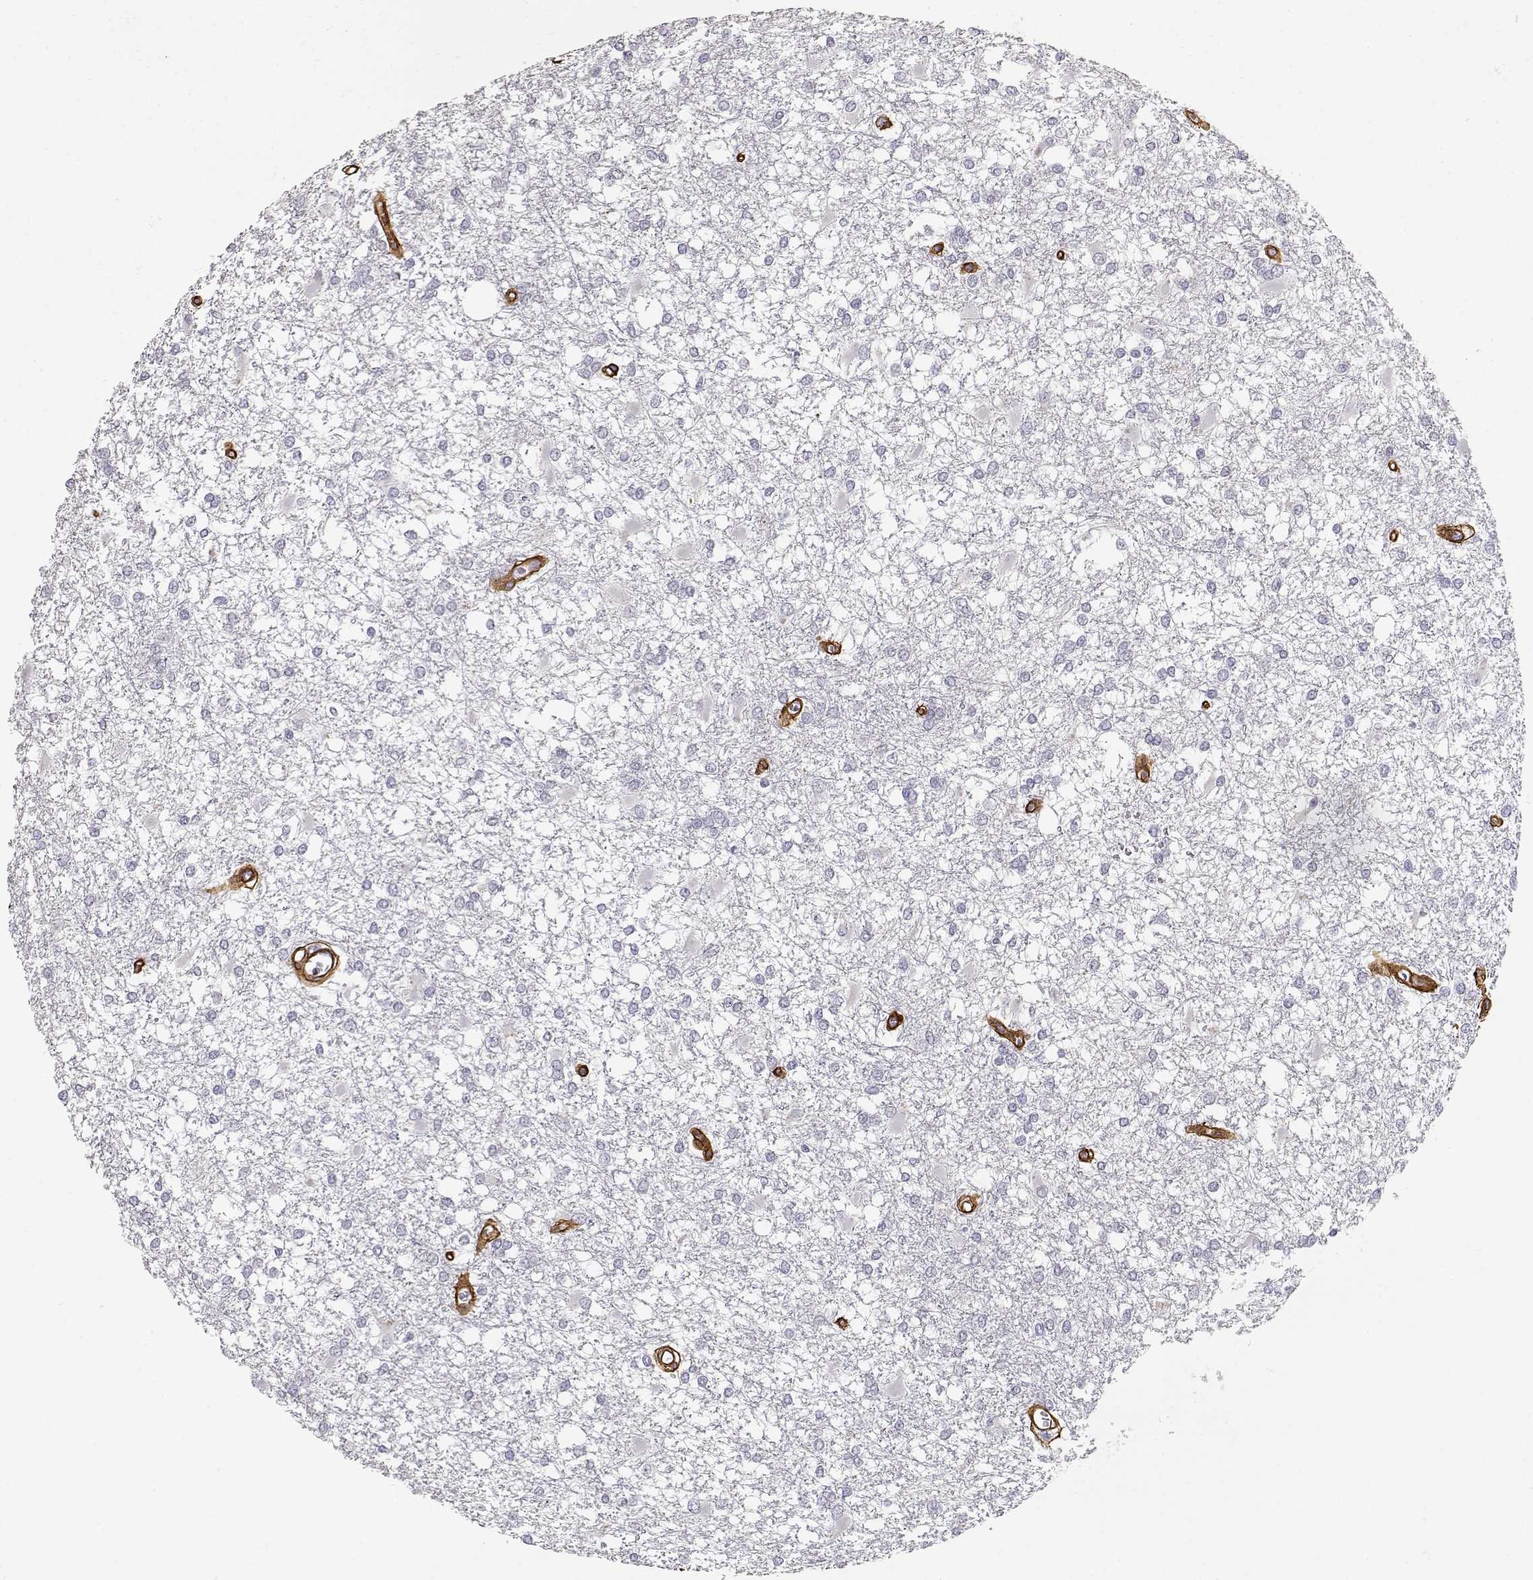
{"staining": {"intensity": "negative", "quantity": "none", "location": "none"}, "tissue": "glioma", "cell_type": "Tumor cells", "image_type": "cancer", "snomed": [{"axis": "morphology", "description": "Glioma, malignant, High grade"}, {"axis": "topography", "description": "Cerebral cortex"}], "caption": "IHC of human malignant glioma (high-grade) displays no positivity in tumor cells. (Brightfield microscopy of DAB immunohistochemistry at high magnification).", "gene": "LAMC1", "patient": {"sex": "male", "age": 79}}